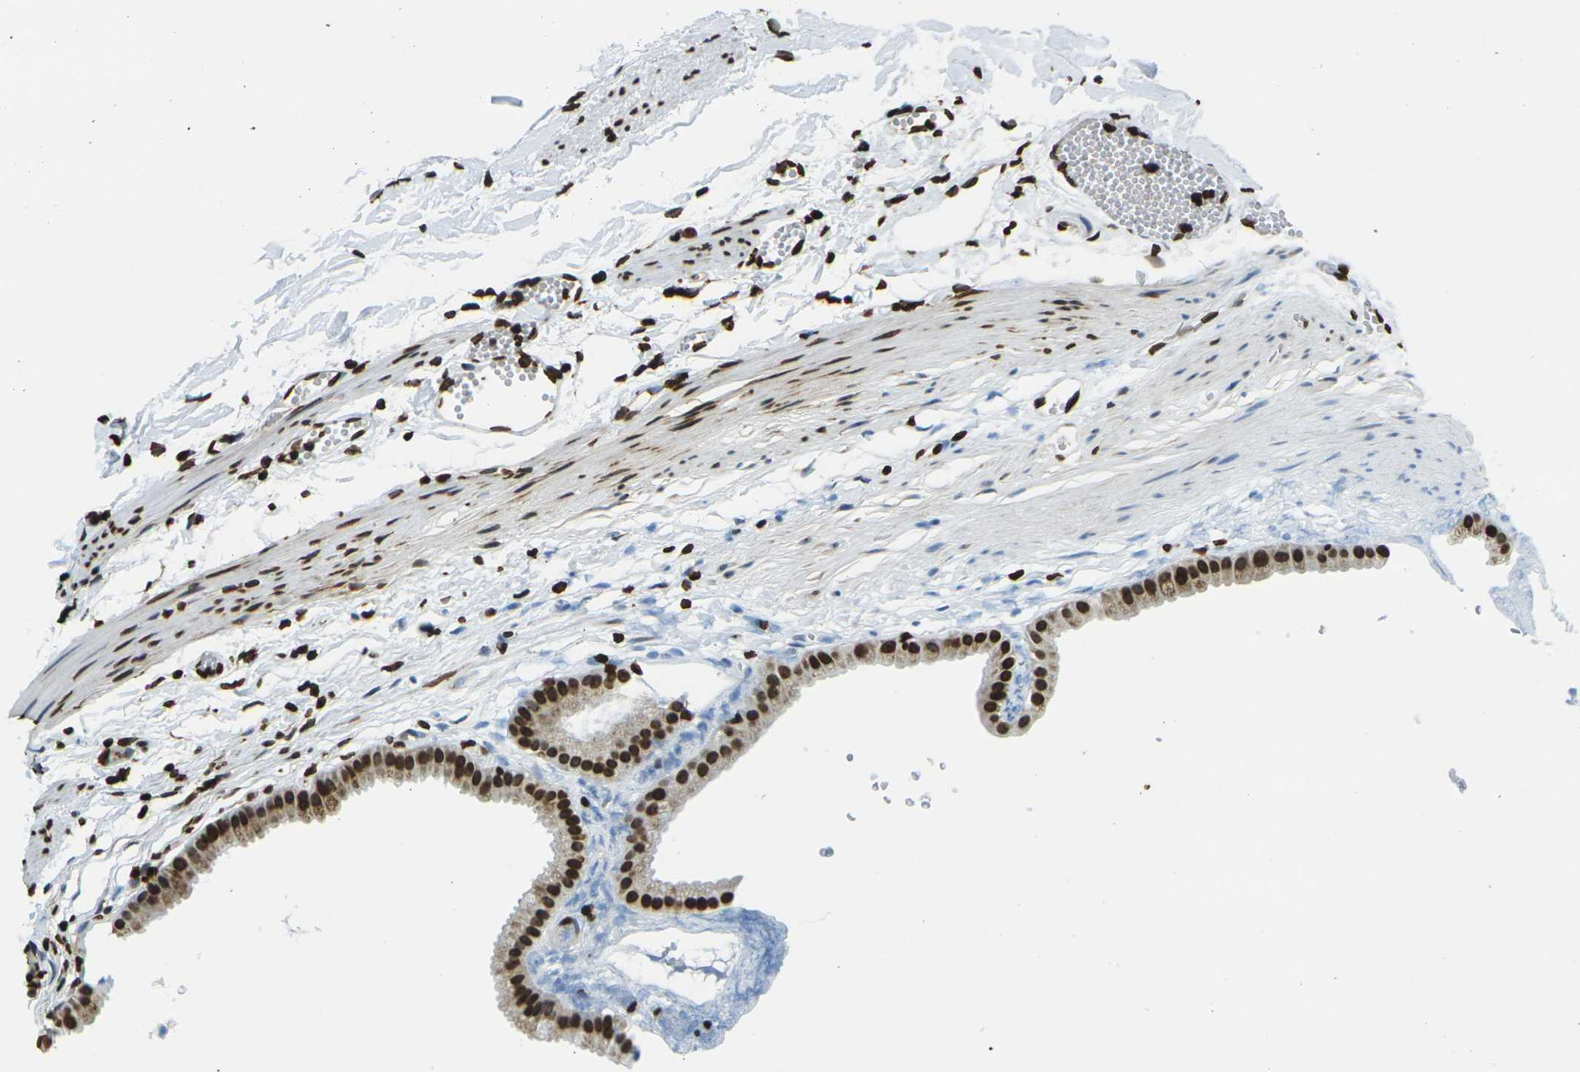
{"staining": {"intensity": "strong", "quantity": ">75%", "location": "nuclear"}, "tissue": "gallbladder", "cell_type": "Glandular cells", "image_type": "normal", "snomed": [{"axis": "morphology", "description": "Normal tissue, NOS"}, {"axis": "topography", "description": "Gallbladder"}], "caption": "This photomicrograph demonstrates immunohistochemistry (IHC) staining of benign human gallbladder, with high strong nuclear expression in about >75% of glandular cells.", "gene": "H1", "patient": {"sex": "female", "age": 64}}